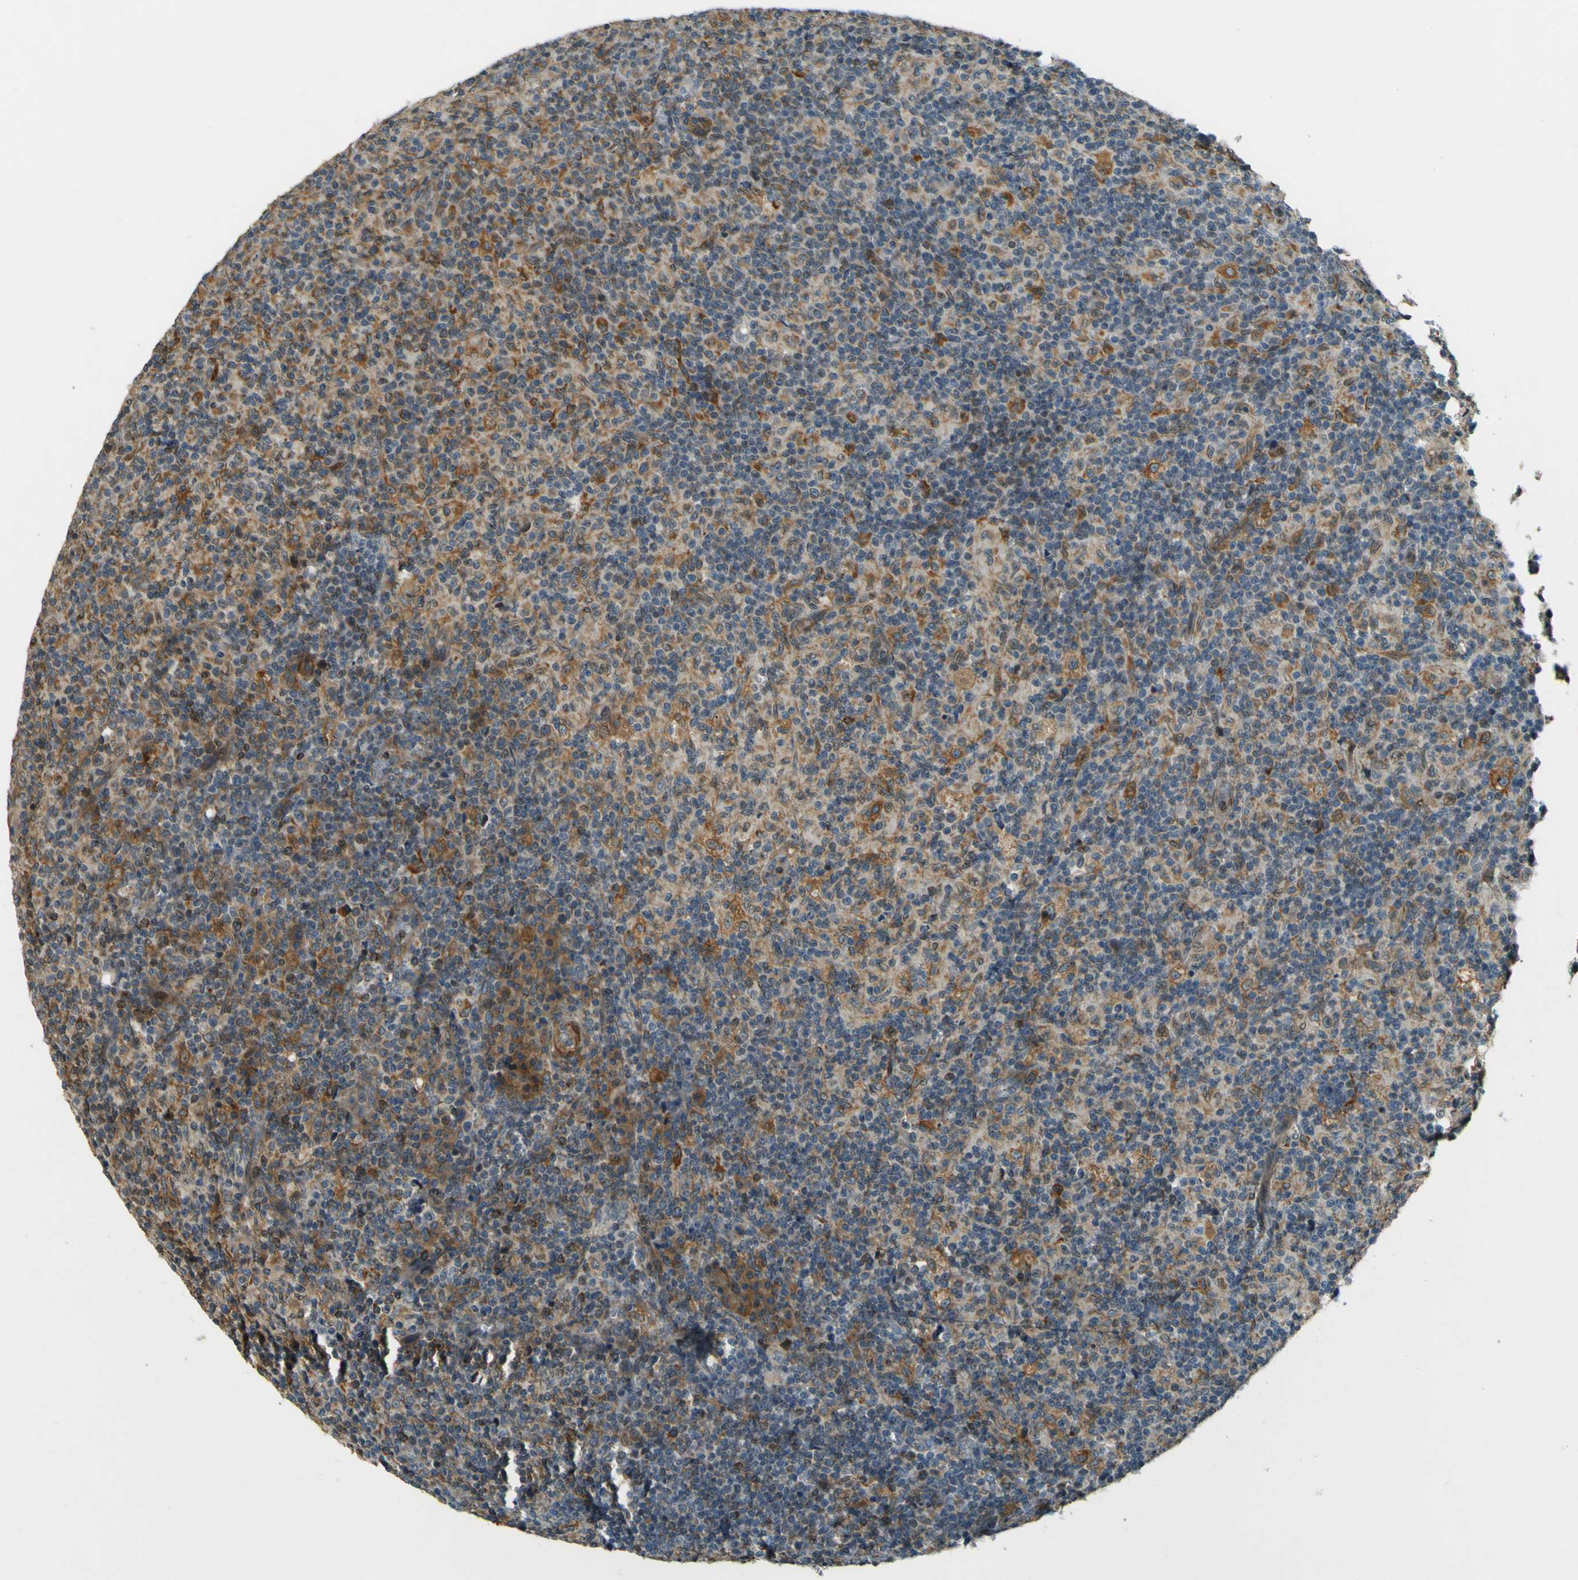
{"staining": {"intensity": "moderate", "quantity": "25%-75%", "location": "cytoplasmic/membranous"}, "tissue": "lymph node", "cell_type": "Germinal center cells", "image_type": "normal", "snomed": [{"axis": "morphology", "description": "Normal tissue, NOS"}, {"axis": "morphology", "description": "Inflammation, NOS"}, {"axis": "topography", "description": "Lymph node"}], "caption": "Brown immunohistochemical staining in unremarkable human lymph node exhibits moderate cytoplasmic/membranous positivity in about 25%-75% of germinal center cells.", "gene": "LPCAT1", "patient": {"sex": "male", "age": 55}}